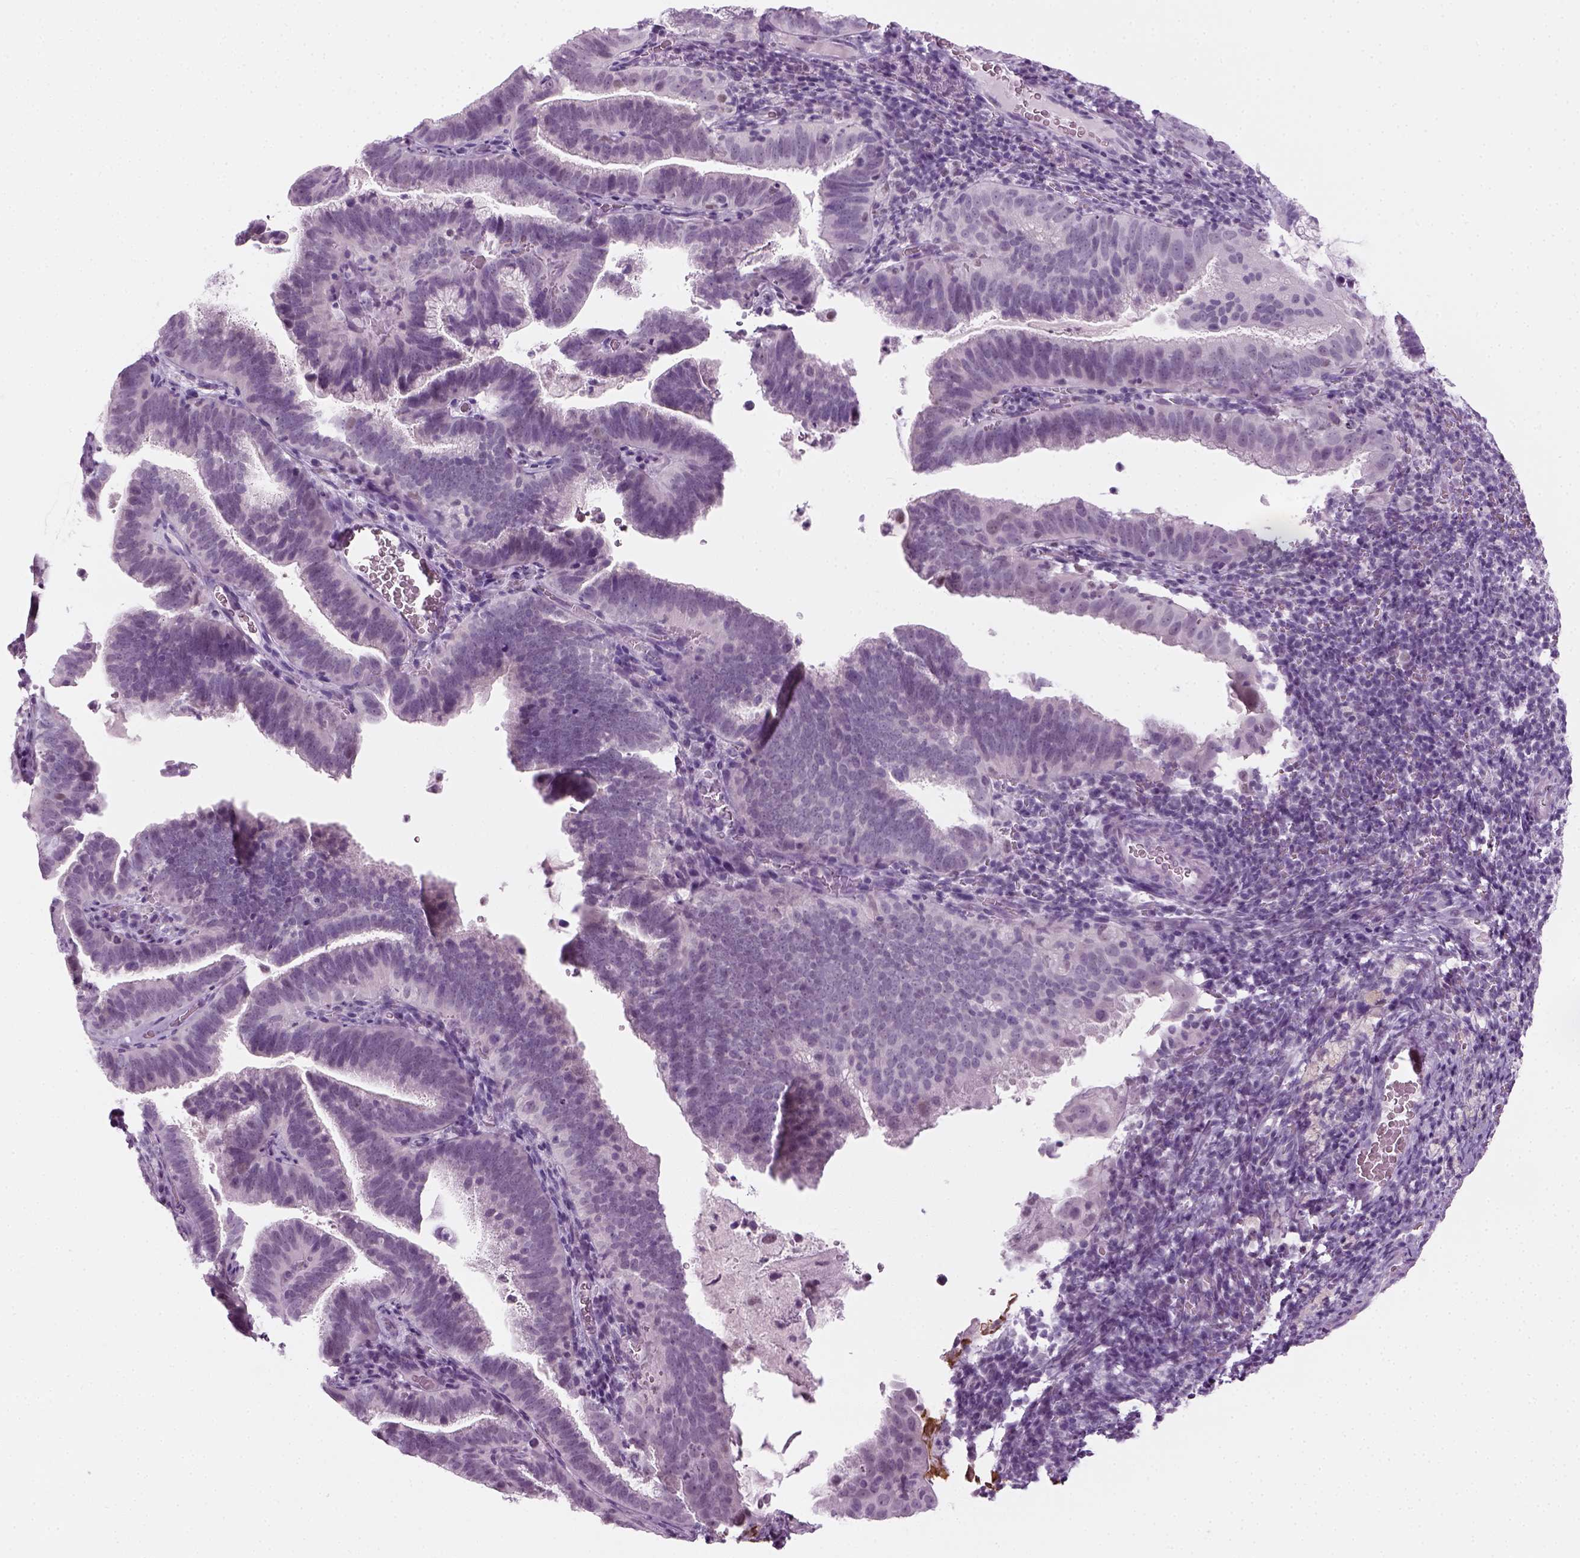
{"staining": {"intensity": "negative", "quantity": "none", "location": "none"}, "tissue": "cervical cancer", "cell_type": "Tumor cells", "image_type": "cancer", "snomed": [{"axis": "morphology", "description": "Adenocarcinoma, NOS"}, {"axis": "topography", "description": "Cervix"}], "caption": "Cervical cancer was stained to show a protein in brown. There is no significant positivity in tumor cells. (DAB (3,3'-diaminobenzidine) IHC, high magnification).", "gene": "KRT75", "patient": {"sex": "female", "age": 61}}